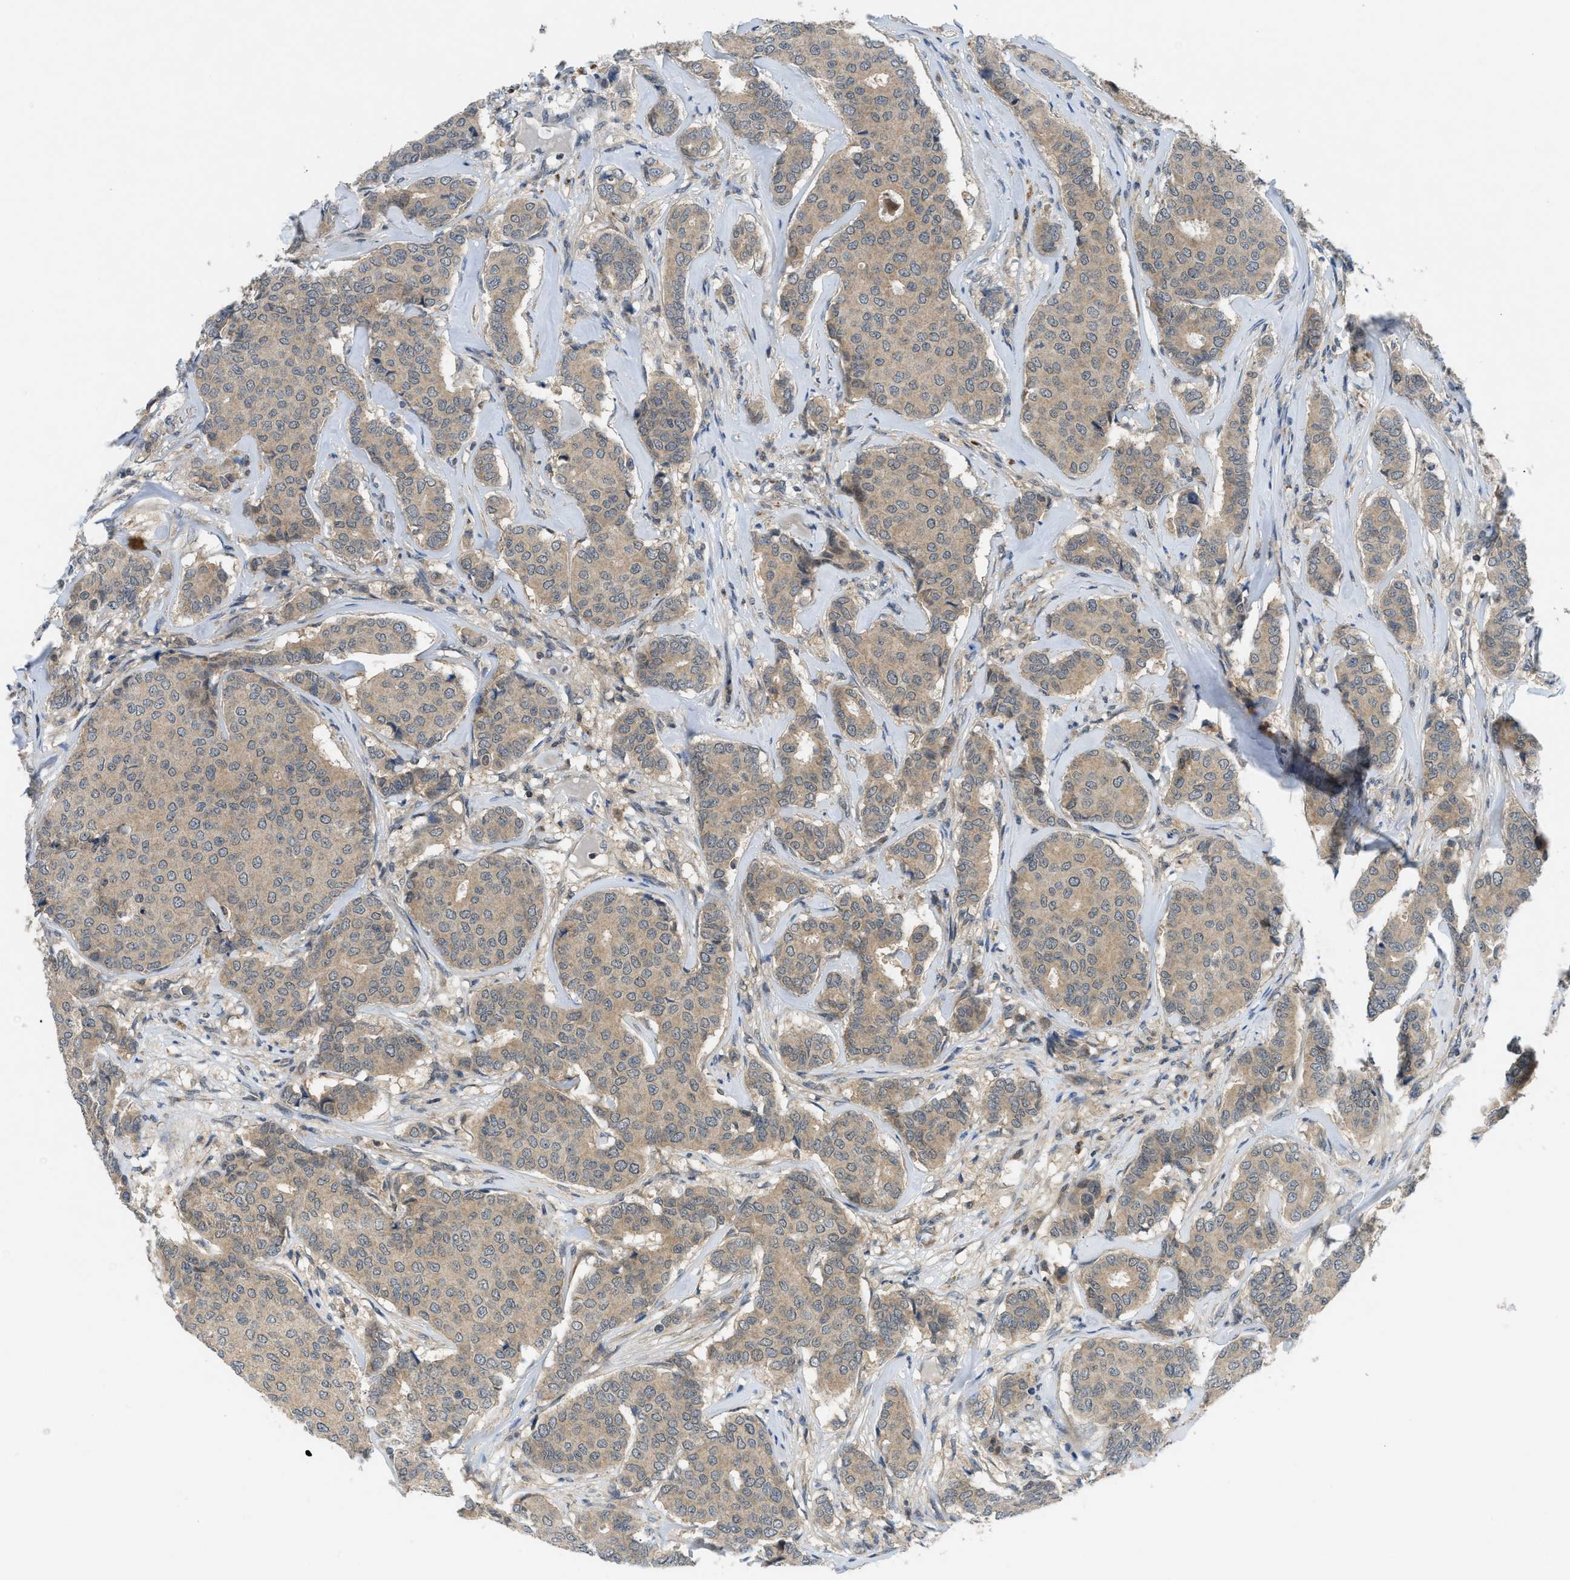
{"staining": {"intensity": "weak", "quantity": ">75%", "location": "cytoplasmic/membranous"}, "tissue": "breast cancer", "cell_type": "Tumor cells", "image_type": "cancer", "snomed": [{"axis": "morphology", "description": "Duct carcinoma"}, {"axis": "topography", "description": "Breast"}], "caption": "A high-resolution micrograph shows immunohistochemistry staining of invasive ductal carcinoma (breast), which exhibits weak cytoplasmic/membranous expression in approximately >75% of tumor cells. The protein of interest is shown in brown color, while the nuclei are stained blue.", "gene": "PDE7A", "patient": {"sex": "female", "age": 75}}